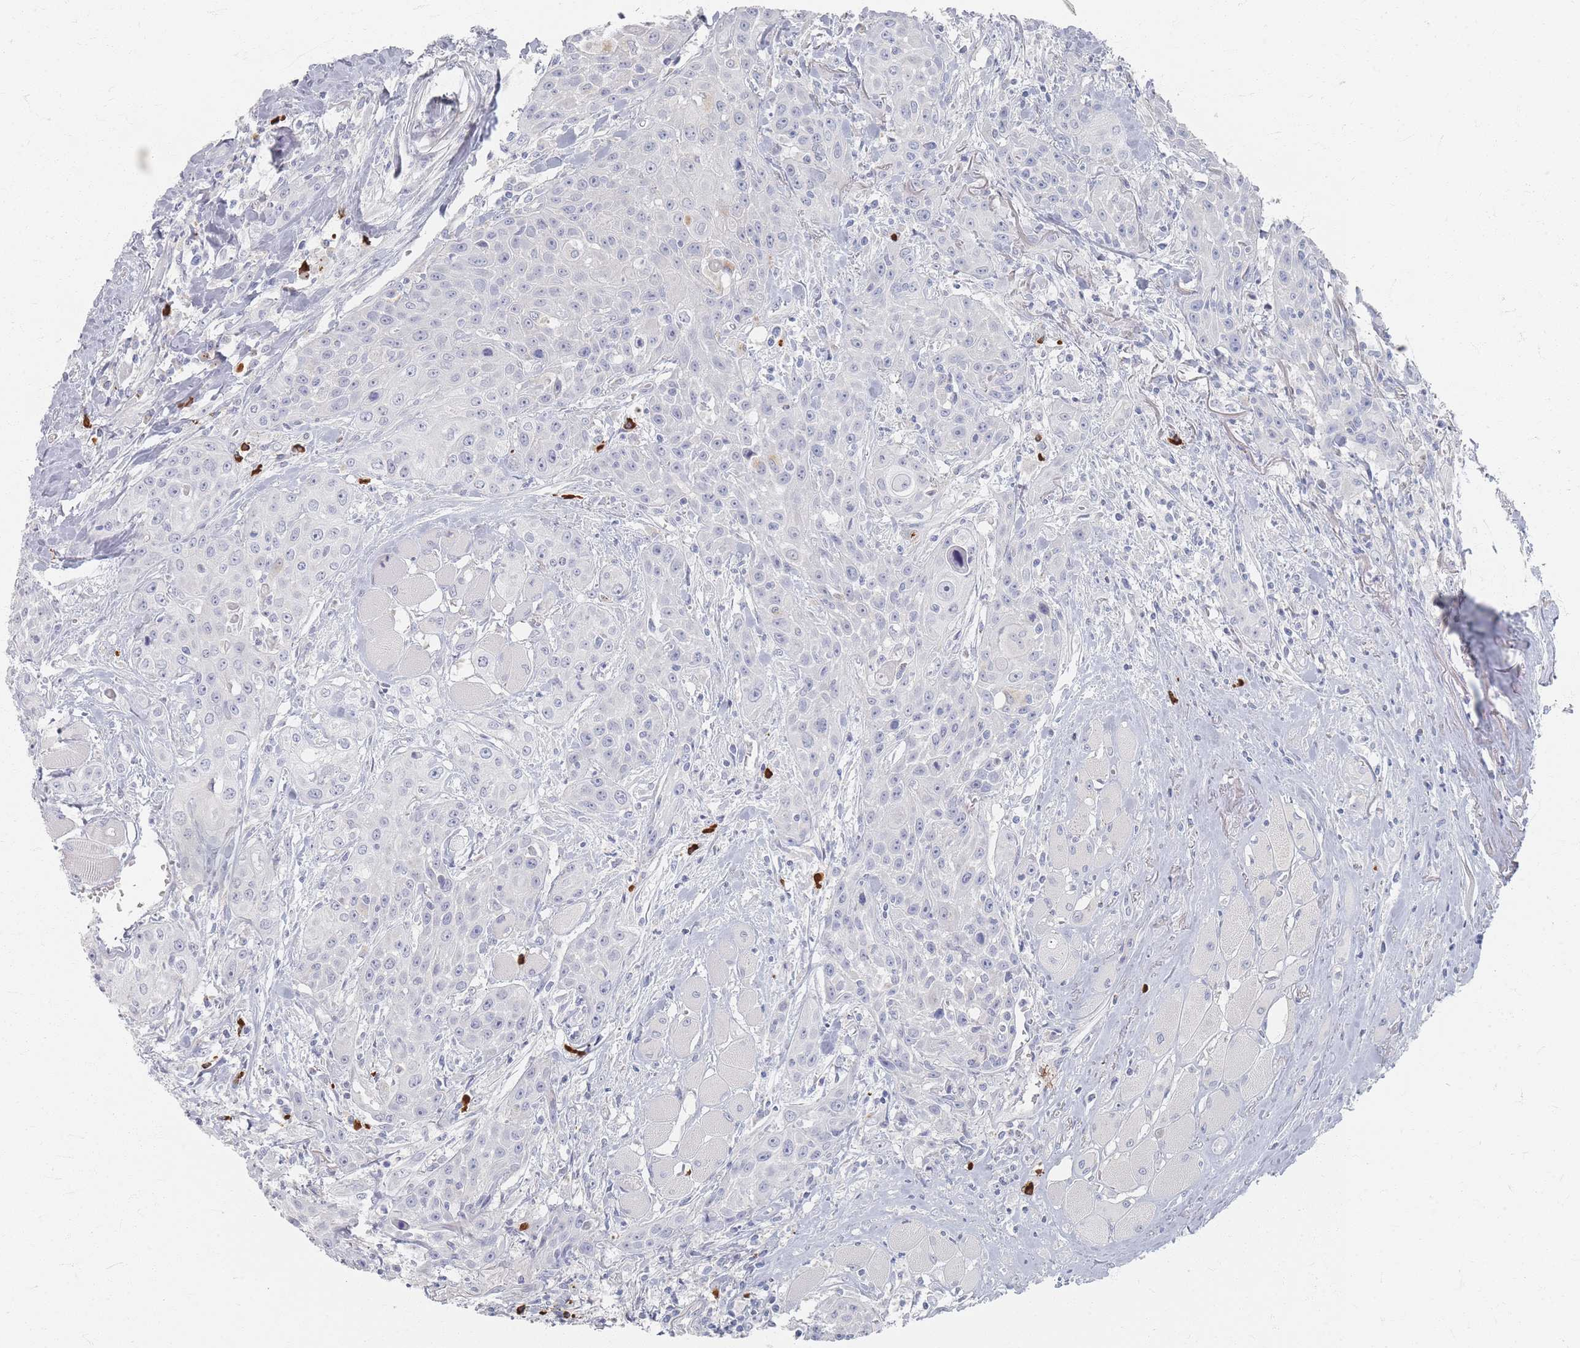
{"staining": {"intensity": "negative", "quantity": "none", "location": "none"}, "tissue": "head and neck cancer", "cell_type": "Tumor cells", "image_type": "cancer", "snomed": [{"axis": "morphology", "description": "Squamous cell carcinoma, NOS"}, {"axis": "topography", "description": "Oral tissue"}, {"axis": "topography", "description": "Head-Neck"}], "caption": "Head and neck squamous cell carcinoma was stained to show a protein in brown. There is no significant staining in tumor cells.", "gene": "SLC2A11", "patient": {"sex": "female", "age": 82}}